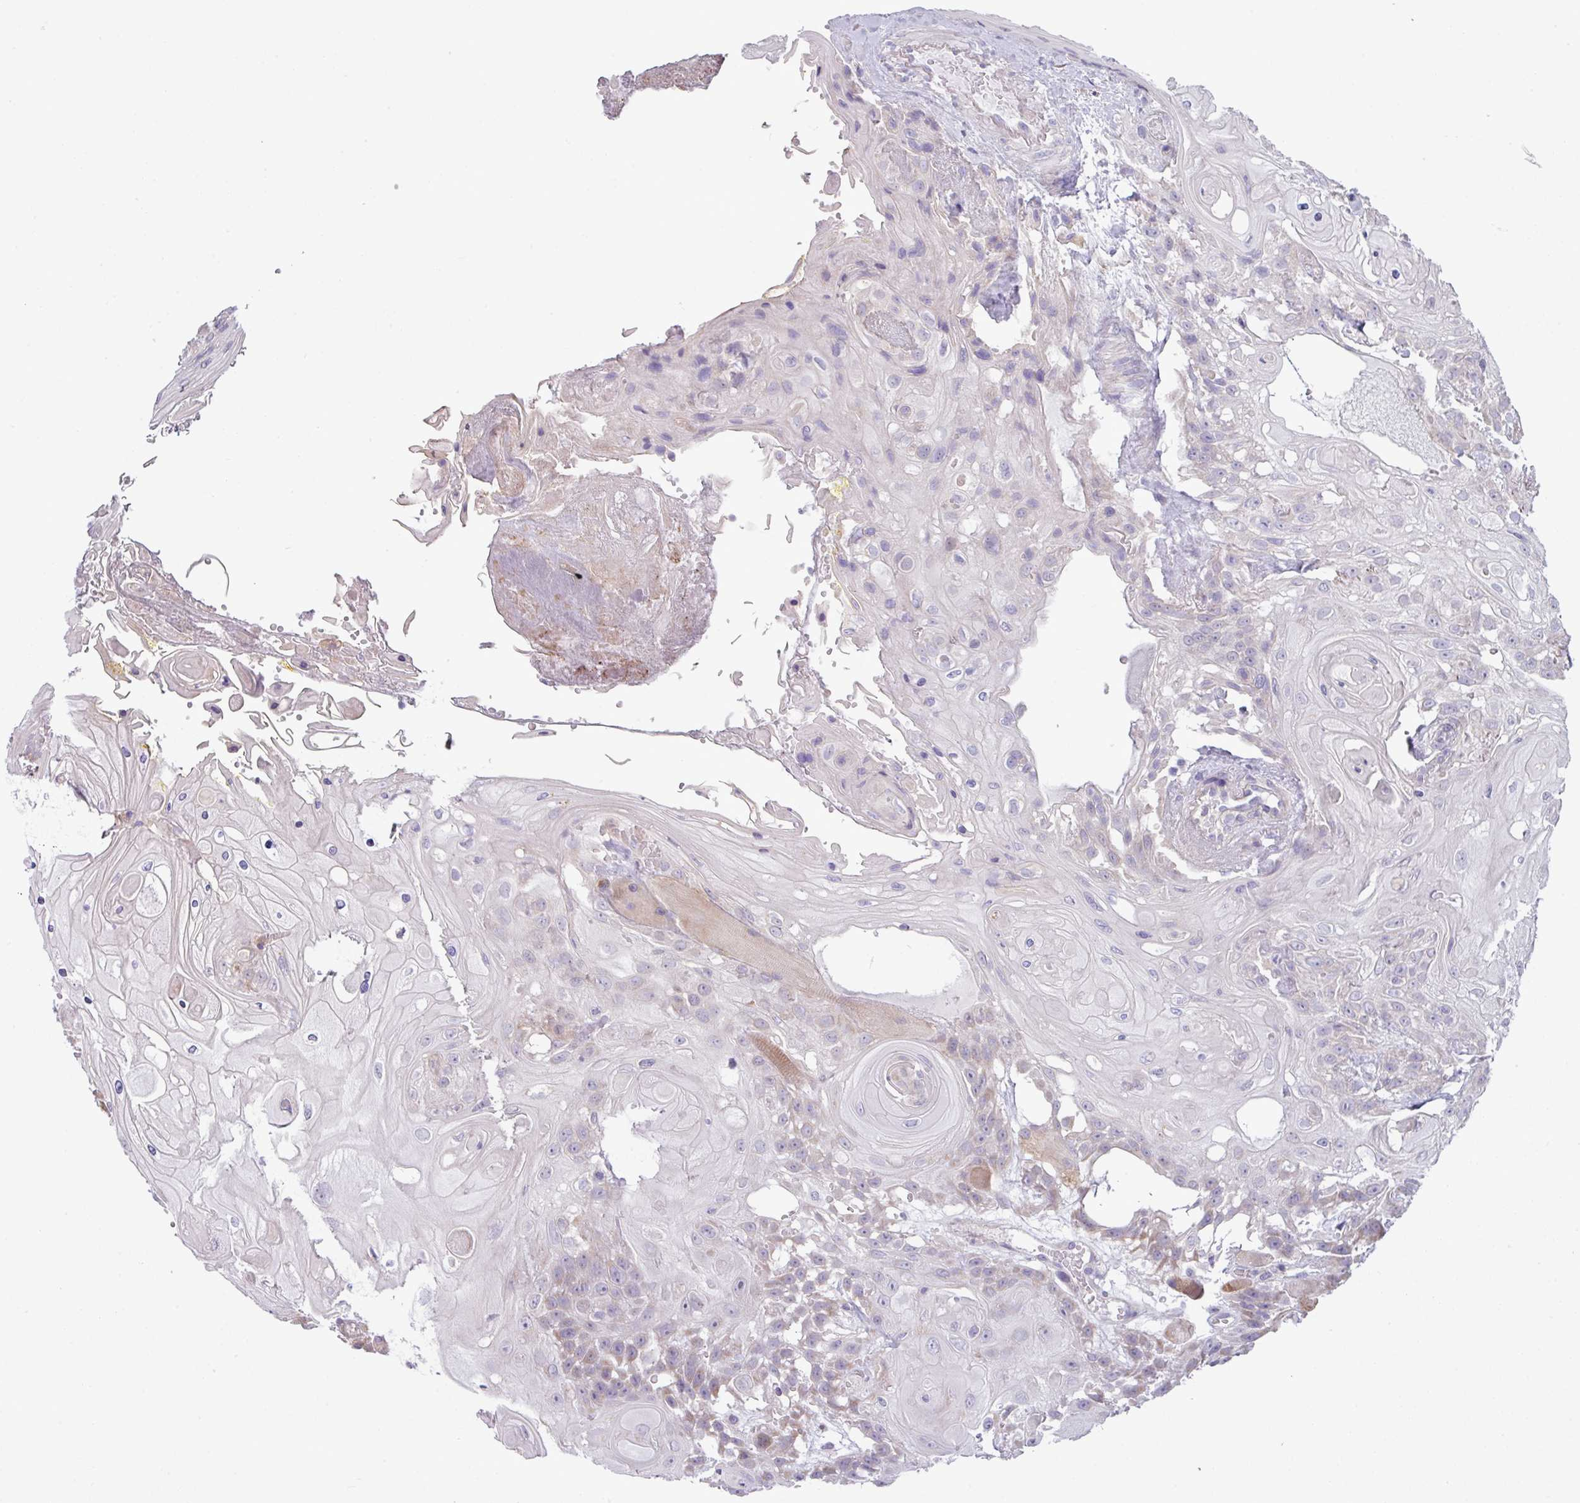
{"staining": {"intensity": "weak", "quantity": "<25%", "location": "cytoplasmic/membranous"}, "tissue": "head and neck cancer", "cell_type": "Tumor cells", "image_type": "cancer", "snomed": [{"axis": "morphology", "description": "Squamous cell carcinoma, NOS"}, {"axis": "topography", "description": "Head-Neck"}], "caption": "The photomicrograph shows no staining of tumor cells in head and neck cancer.", "gene": "IRGC", "patient": {"sex": "female", "age": 43}}